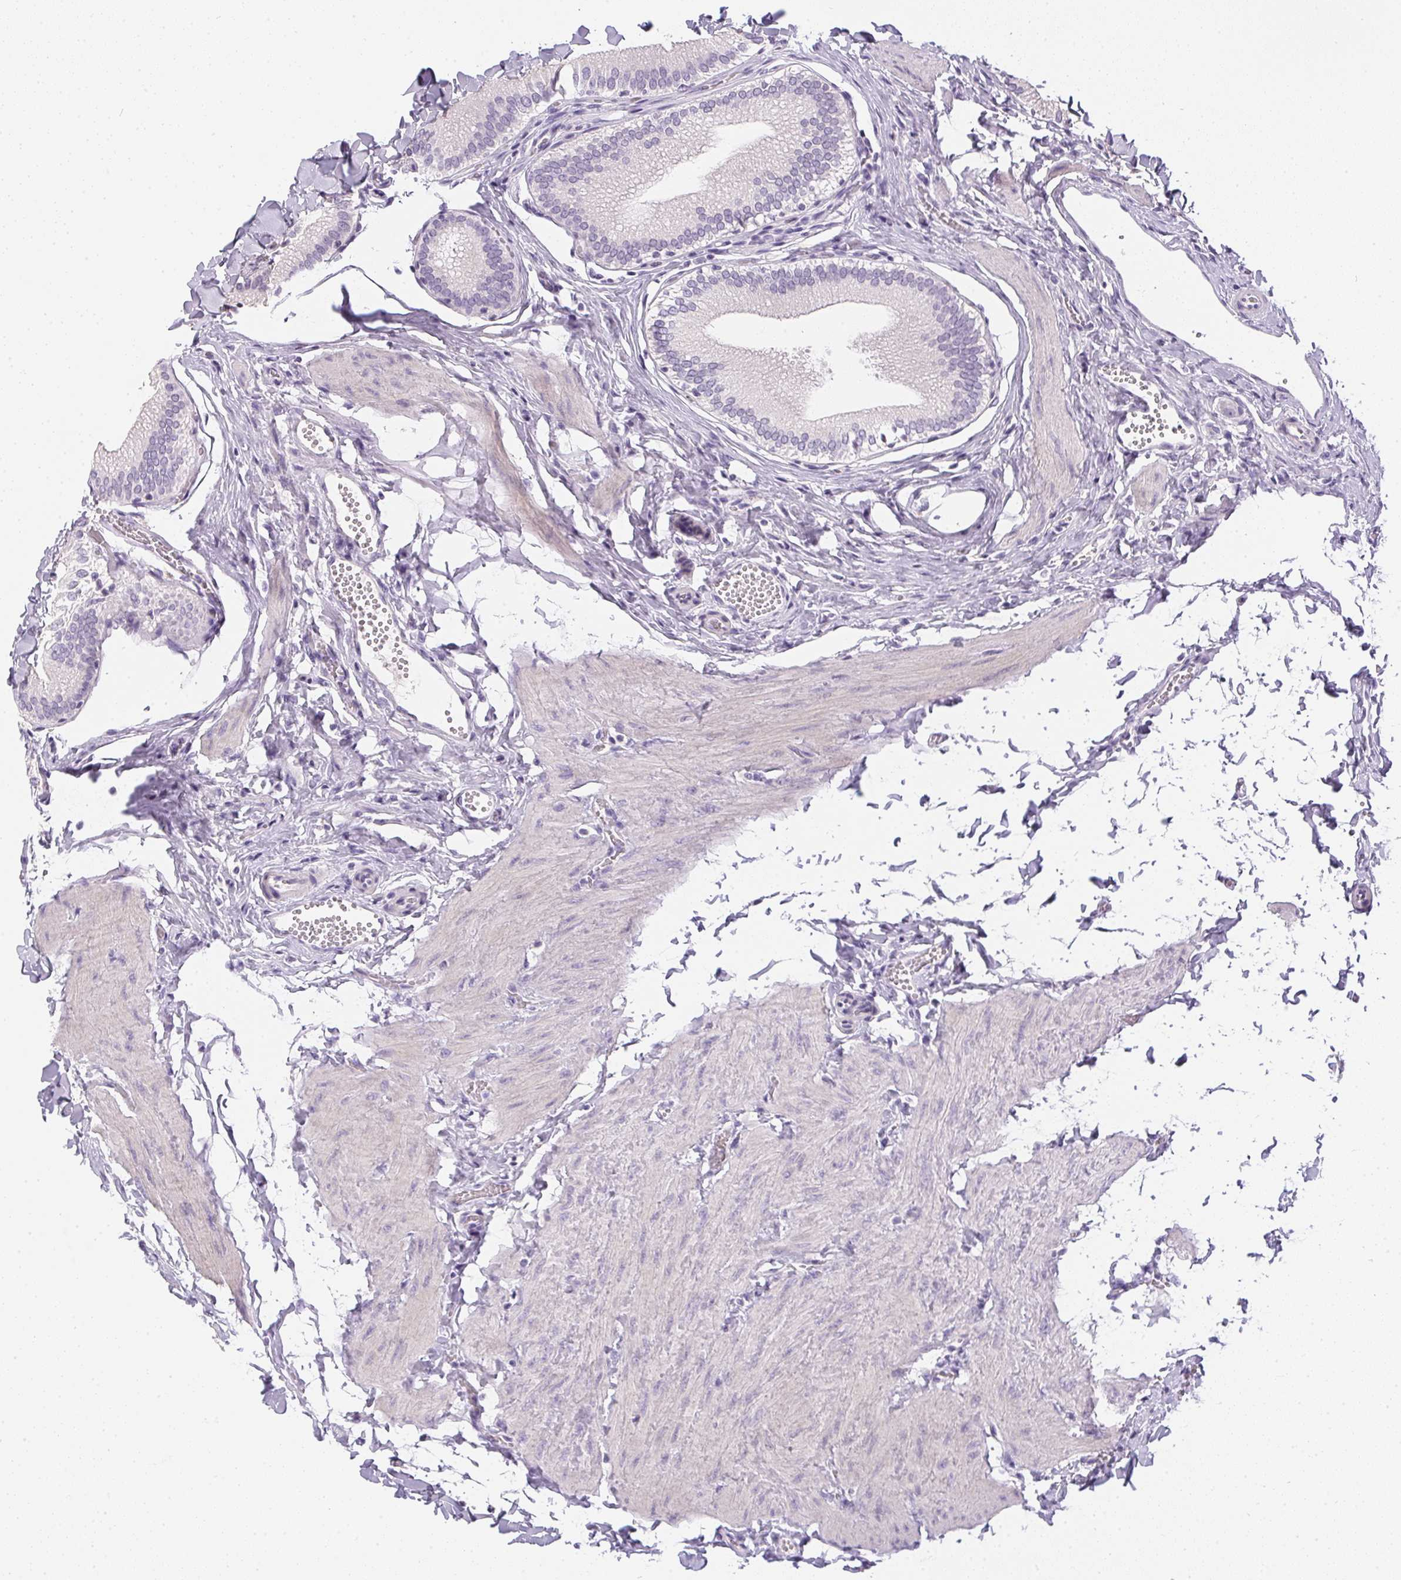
{"staining": {"intensity": "negative", "quantity": "none", "location": "none"}, "tissue": "gallbladder", "cell_type": "Glandular cells", "image_type": "normal", "snomed": [{"axis": "morphology", "description": "Normal tissue, NOS"}, {"axis": "topography", "description": "Gallbladder"}, {"axis": "topography", "description": "Peripheral nerve tissue"}], "caption": "Gallbladder stained for a protein using IHC shows no positivity glandular cells.", "gene": "PPY", "patient": {"sex": "male", "age": 17}}